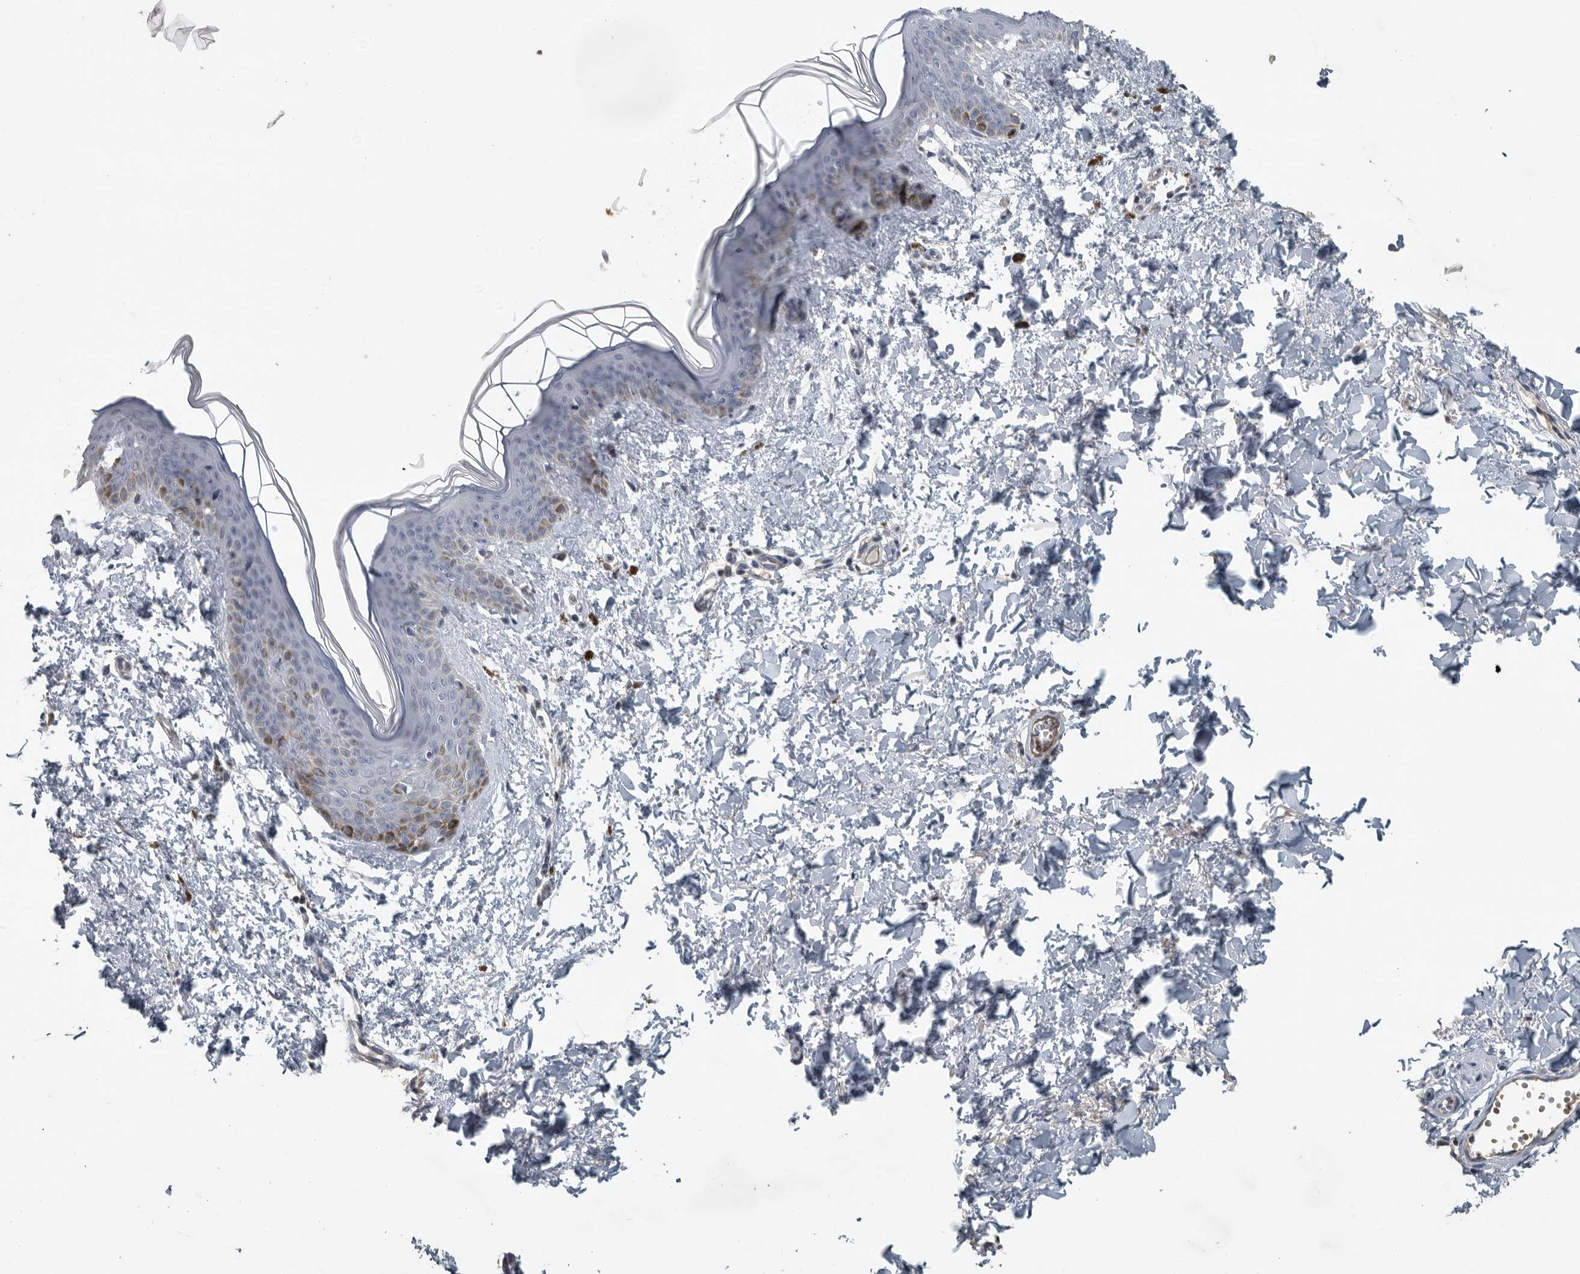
{"staining": {"intensity": "negative", "quantity": "none", "location": "none"}, "tissue": "skin", "cell_type": "Fibroblasts", "image_type": "normal", "snomed": [{"axis": "morphology", "description": "Normal tissue, NOS"}, {"axis": "topography", "description": "Skin"}], "caption": "DAB (3,3'-diaminobenzidine) immunohistochemical staining of normal human skin reveals no significant positivity in fibroblasts.", "gene": "MPP3", "patient": {"sex": "female", "age": 46}}